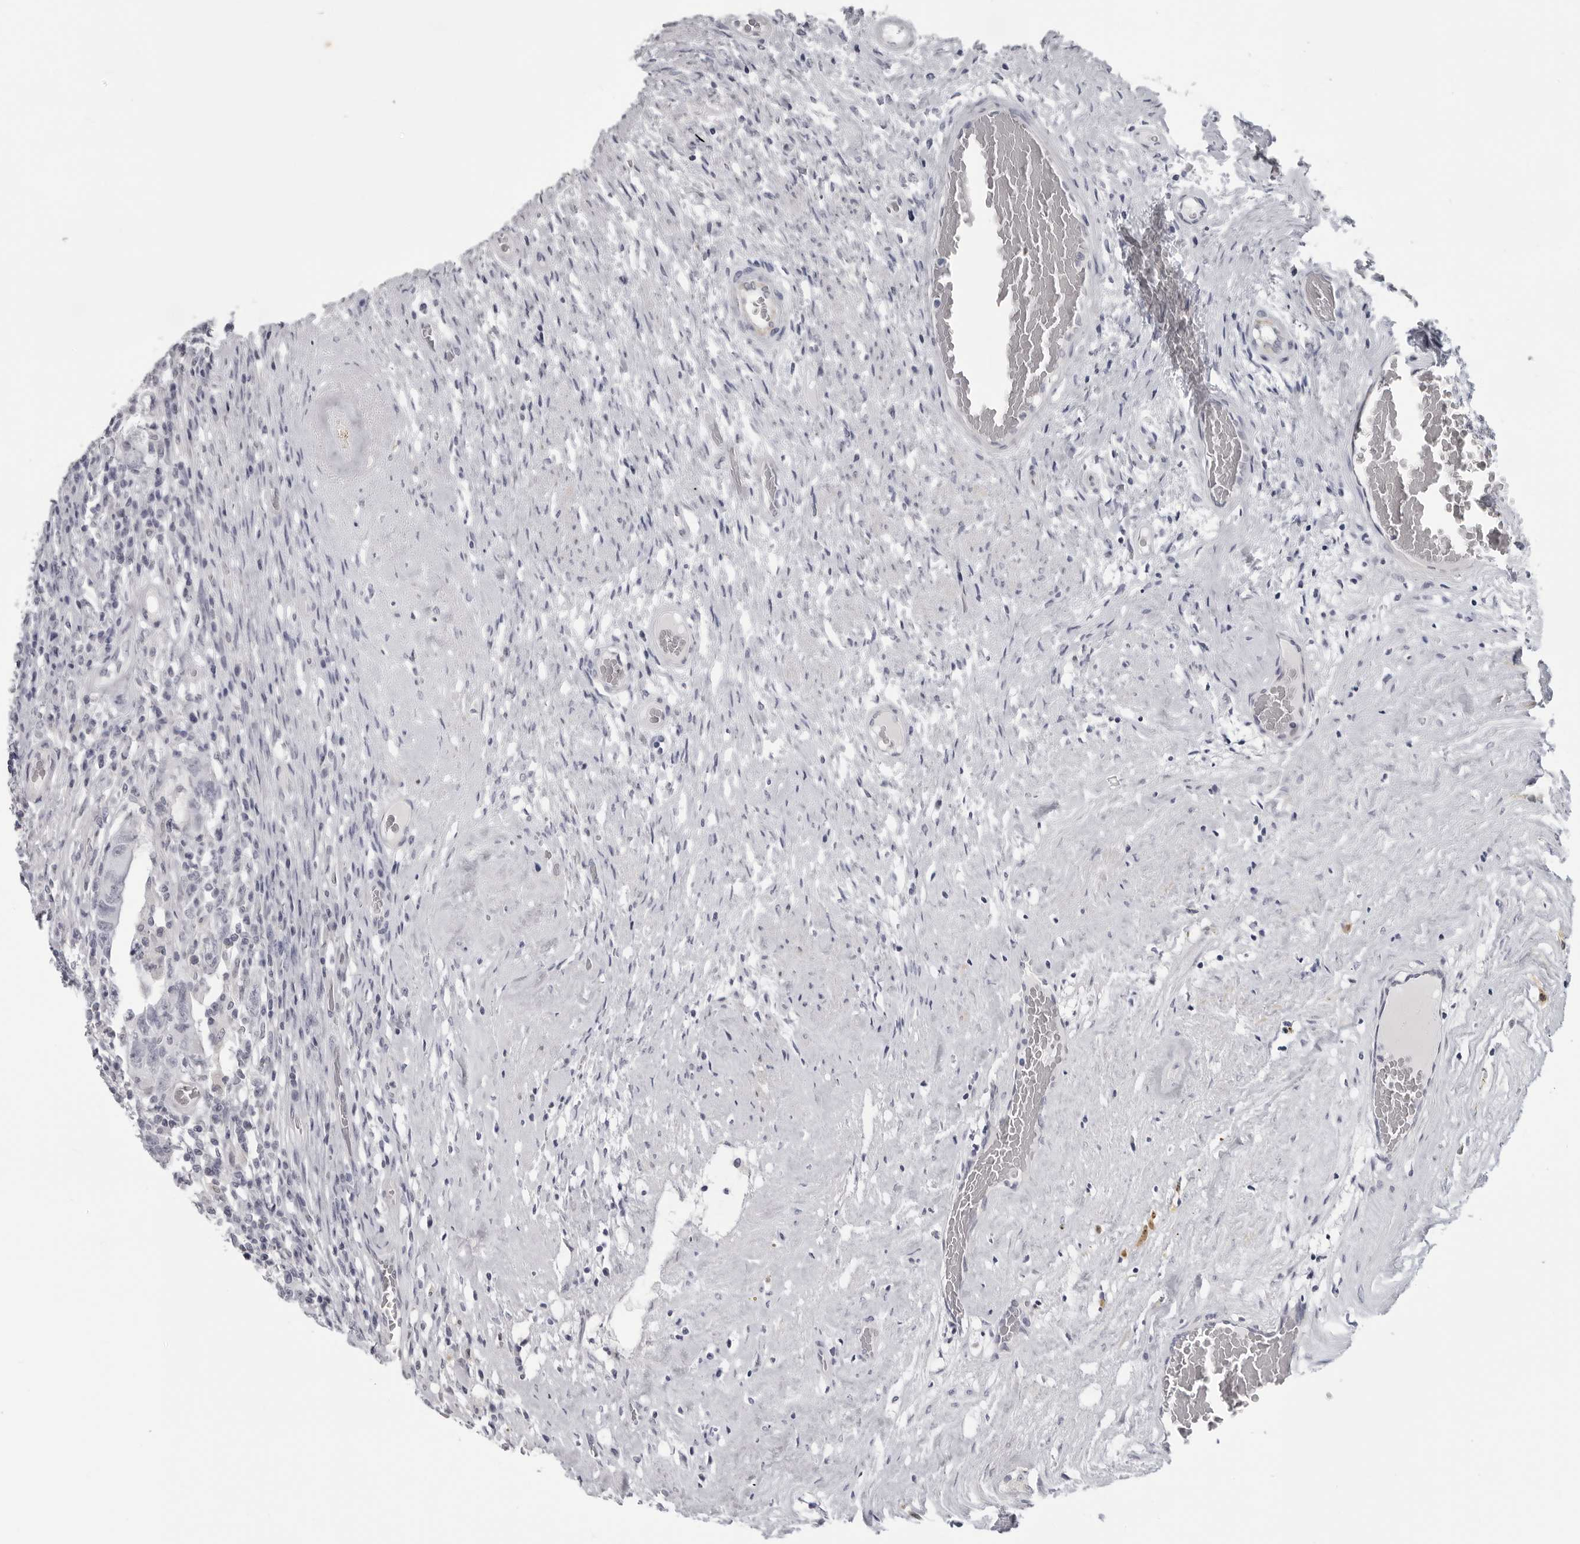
{"staining": {"intensity": "negative", "quantity": "none", "location": "none"}, "tissue": "testis cancer", "cell_type": "Tumor cells", "image_type": "cancer", "snomed": [{"axis": "morphology", "description": "Carcinoma, Embryonal, NOS"}, {"axis": "topography", "description": "Testis"}], "caption": "This is an immunohistochemistry (IHC) micrograph of testis embryonal carcinoma. There is no expression in tumor cells.", "gene": "OPLAH", "patient": {"sex": "male", "age": 26}}